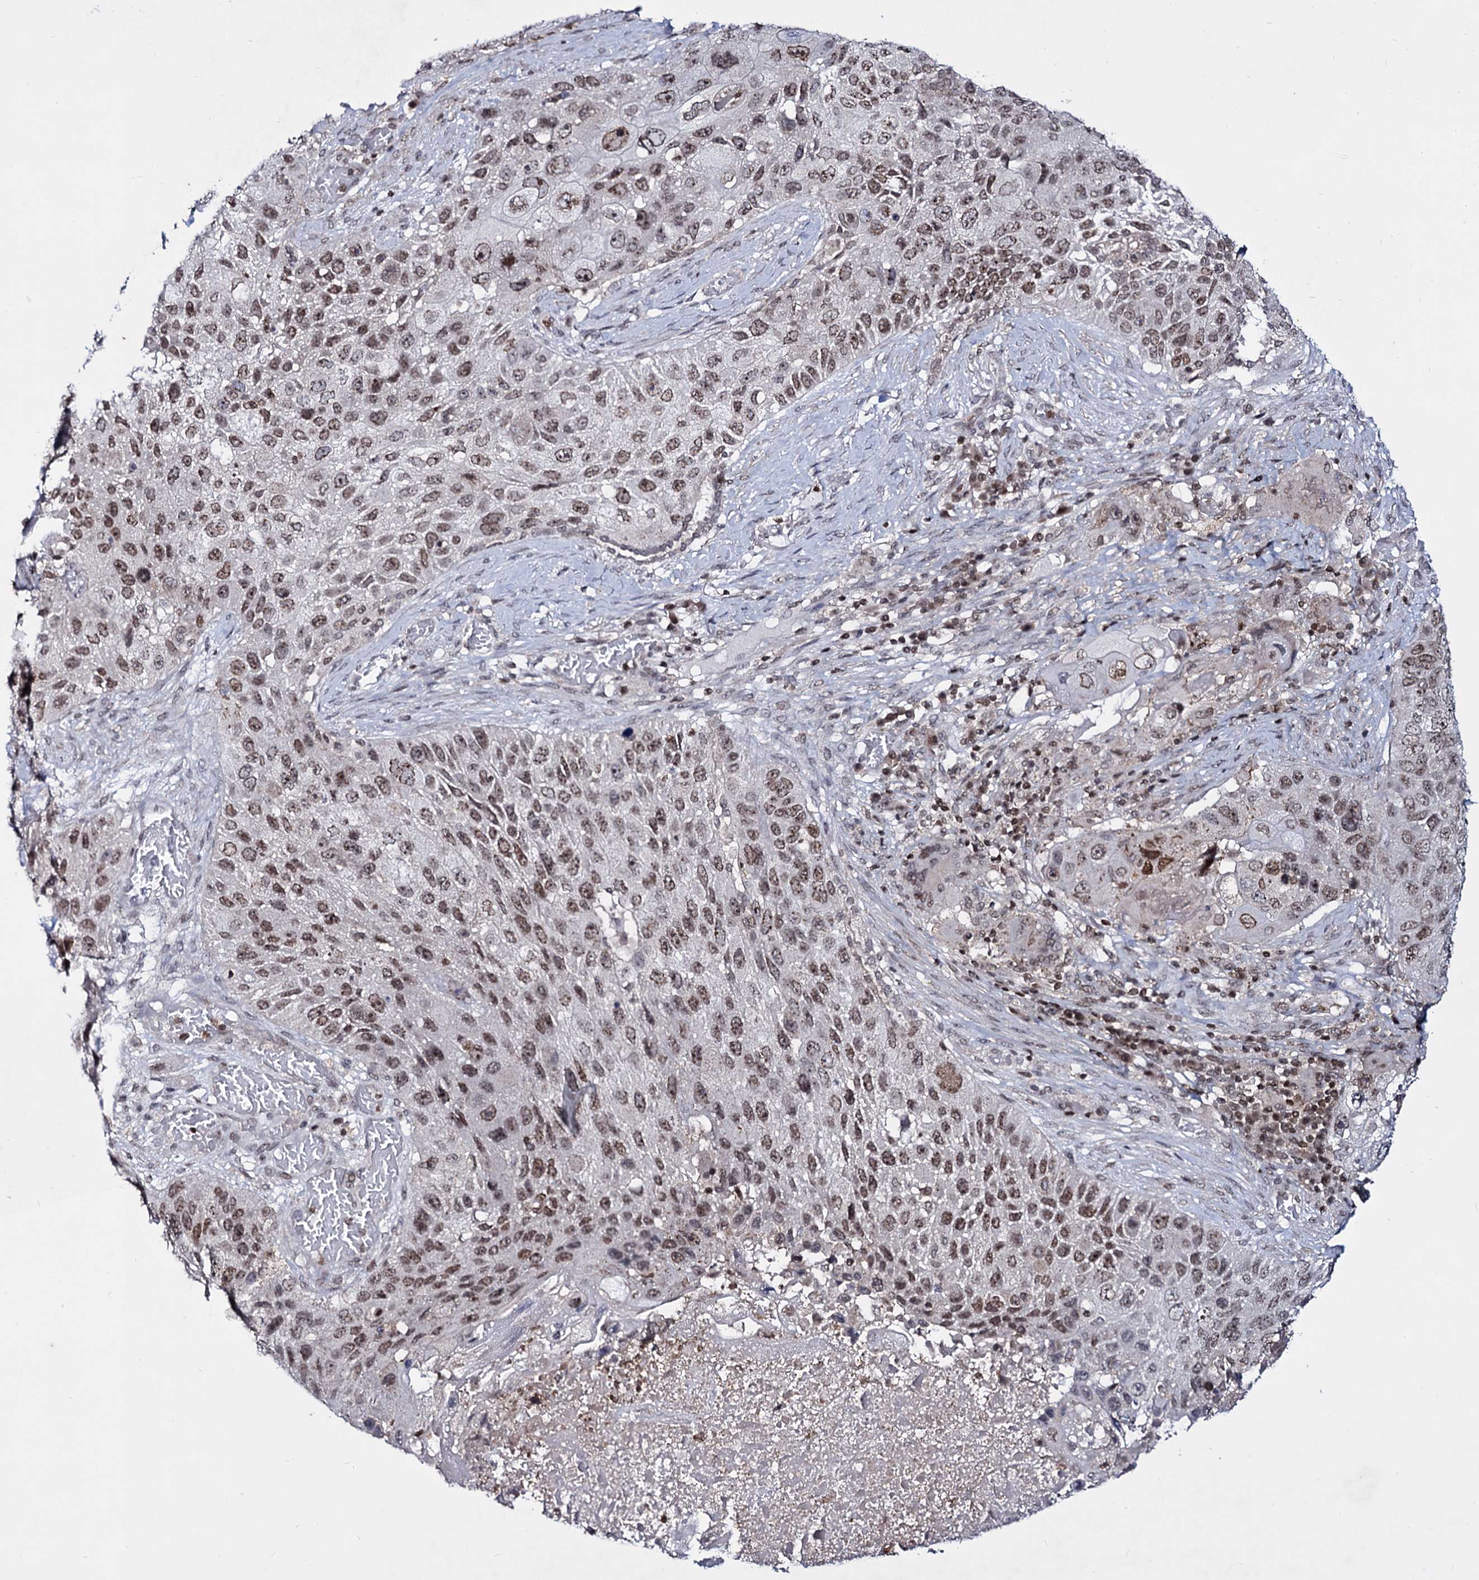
{"staining": {"intensity": "moderate", "quantity": ">75%", "location": "nuclear"}, "tissue": "lung cancer", "cell_type": "Tumor cells", "image_type": "cancer", "snomed": [{"axis": "morphology", "description": "Squamous cell carcinoma, NOS"}, {"axis": "topography", "description": "Lung"}], "caption": "Squamous cell carcinoma (lung) stained for a protein (brown) exhibits moderate nuclear positive positivity in about >75% of tumor cells.", "gene": "SMCHD1", "patient": {"sex": "male", "age": 61}}